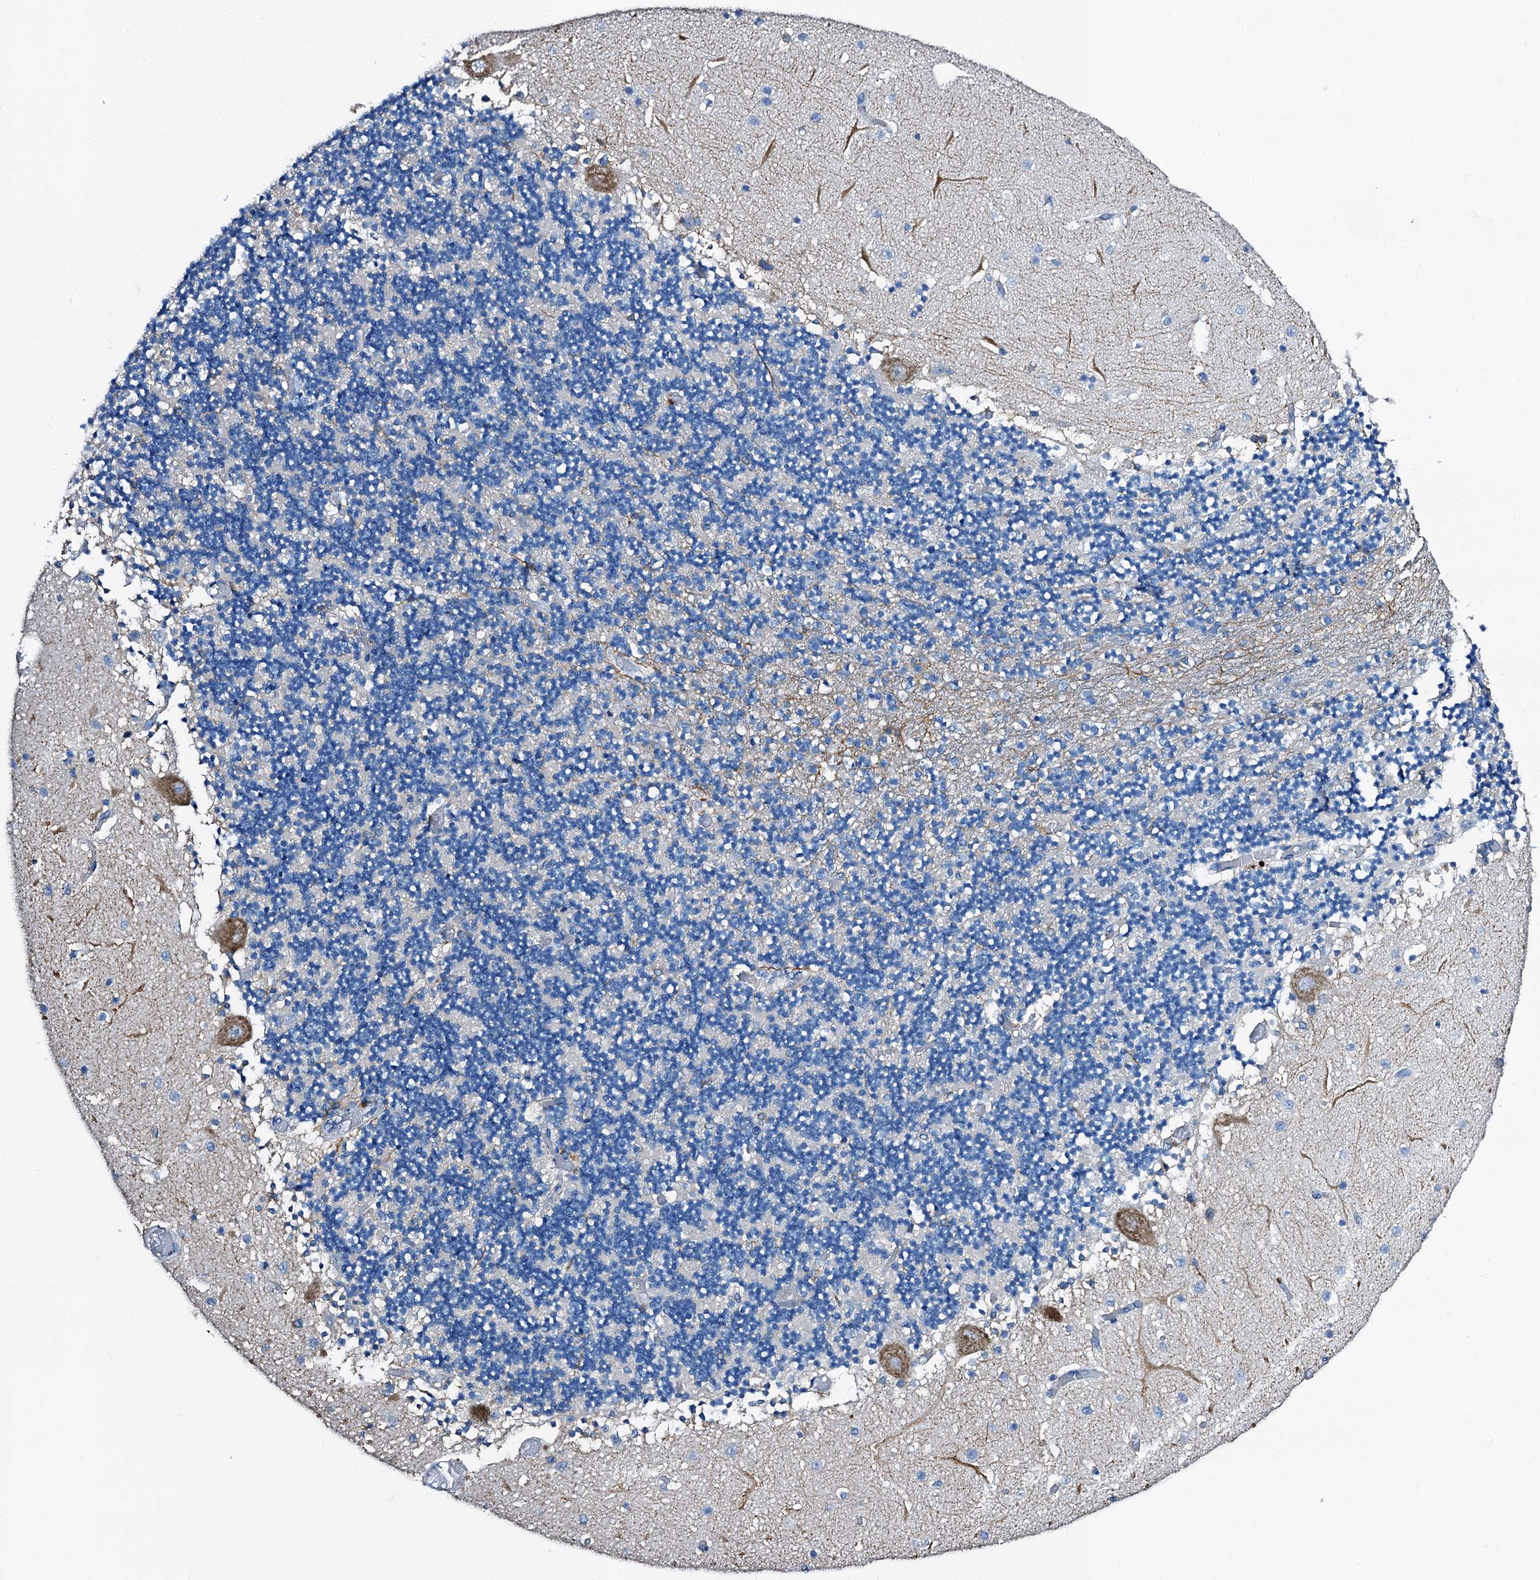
{"staining": {"intensity": "negative", "quantity": "none", "location": "none"}, "tissue": "cerebellum", "cell_type": "Cells in granular layer", "image_type": "normal", "snomed": [{"axis": "morphology", "description": "Normal tissue, NOS"}, {"axis": "topography", "description": "Cerebellum"}], "caption": "Cerebellum stained for a protein using immunohistochemistry (IHC) demonstrates no positivity cells in granular layer.", "gene": "FREM3", "patient": {"sex": "female", "age": 28}}